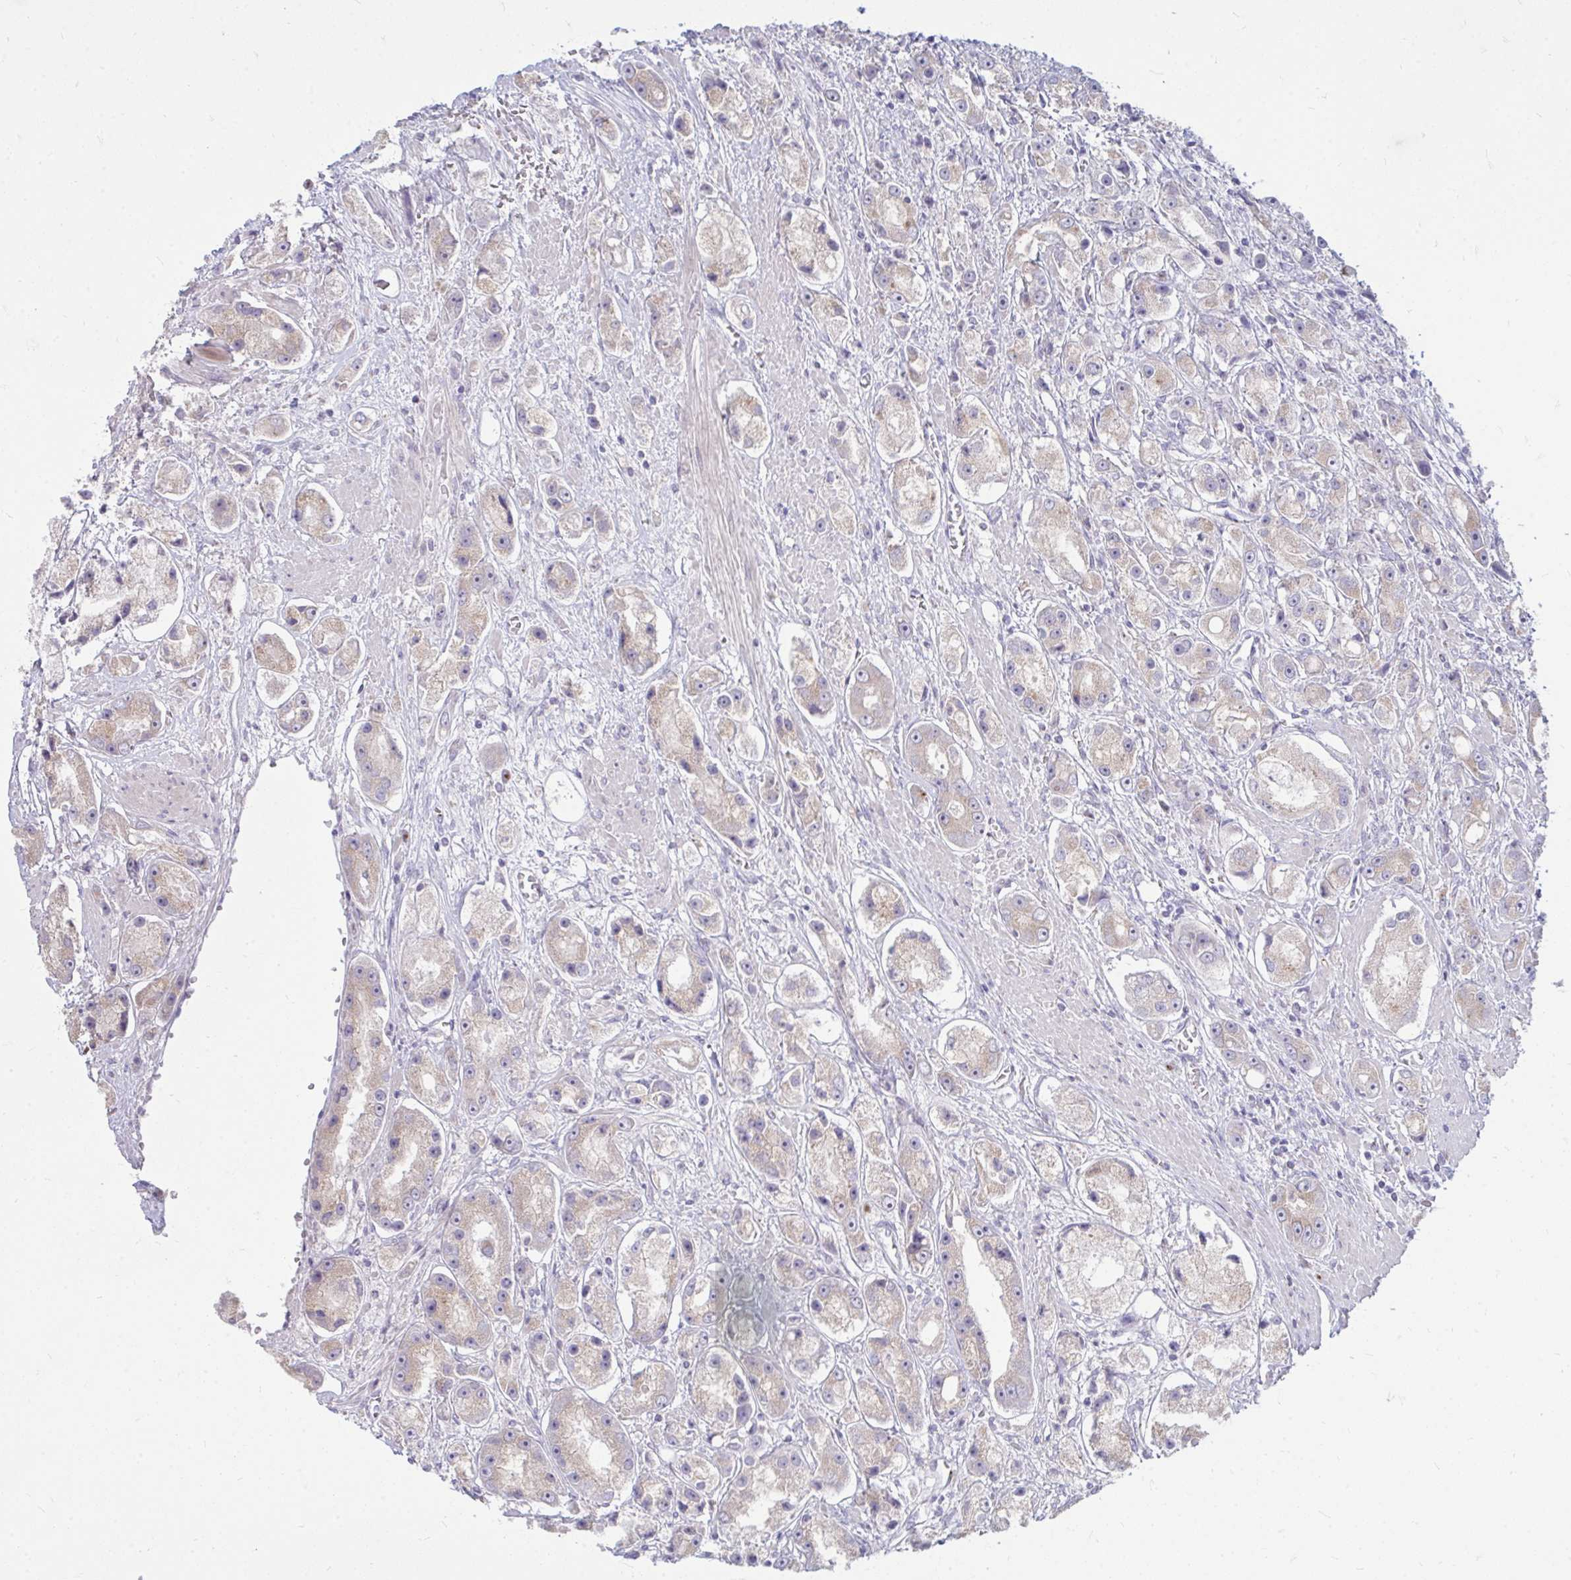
{"staining": {"intensity": "weak", "quantity": "<25%", "location": "cytoplasmic/membranous"}, "tissue": "prostate cancer", "cell_type": "Tumor cells", "image_type": "cancer", "snomed": [{"axis": "morphology", "description": "Adenocarcinoma, High grade"}, {"axis": "topography", "description": "Prostate"}], "caption": "Histopathology image shows no significant protein positivity in tumor cells of adenocarcinoma (high-grade) (prostate). (DAB (3,3'-diaminobenzidine) immunohistochemistry visualized using brightfield microscopy, high magnification).", "gene": "RAB6B", "patient": {"sex": "male", "age": 67}}